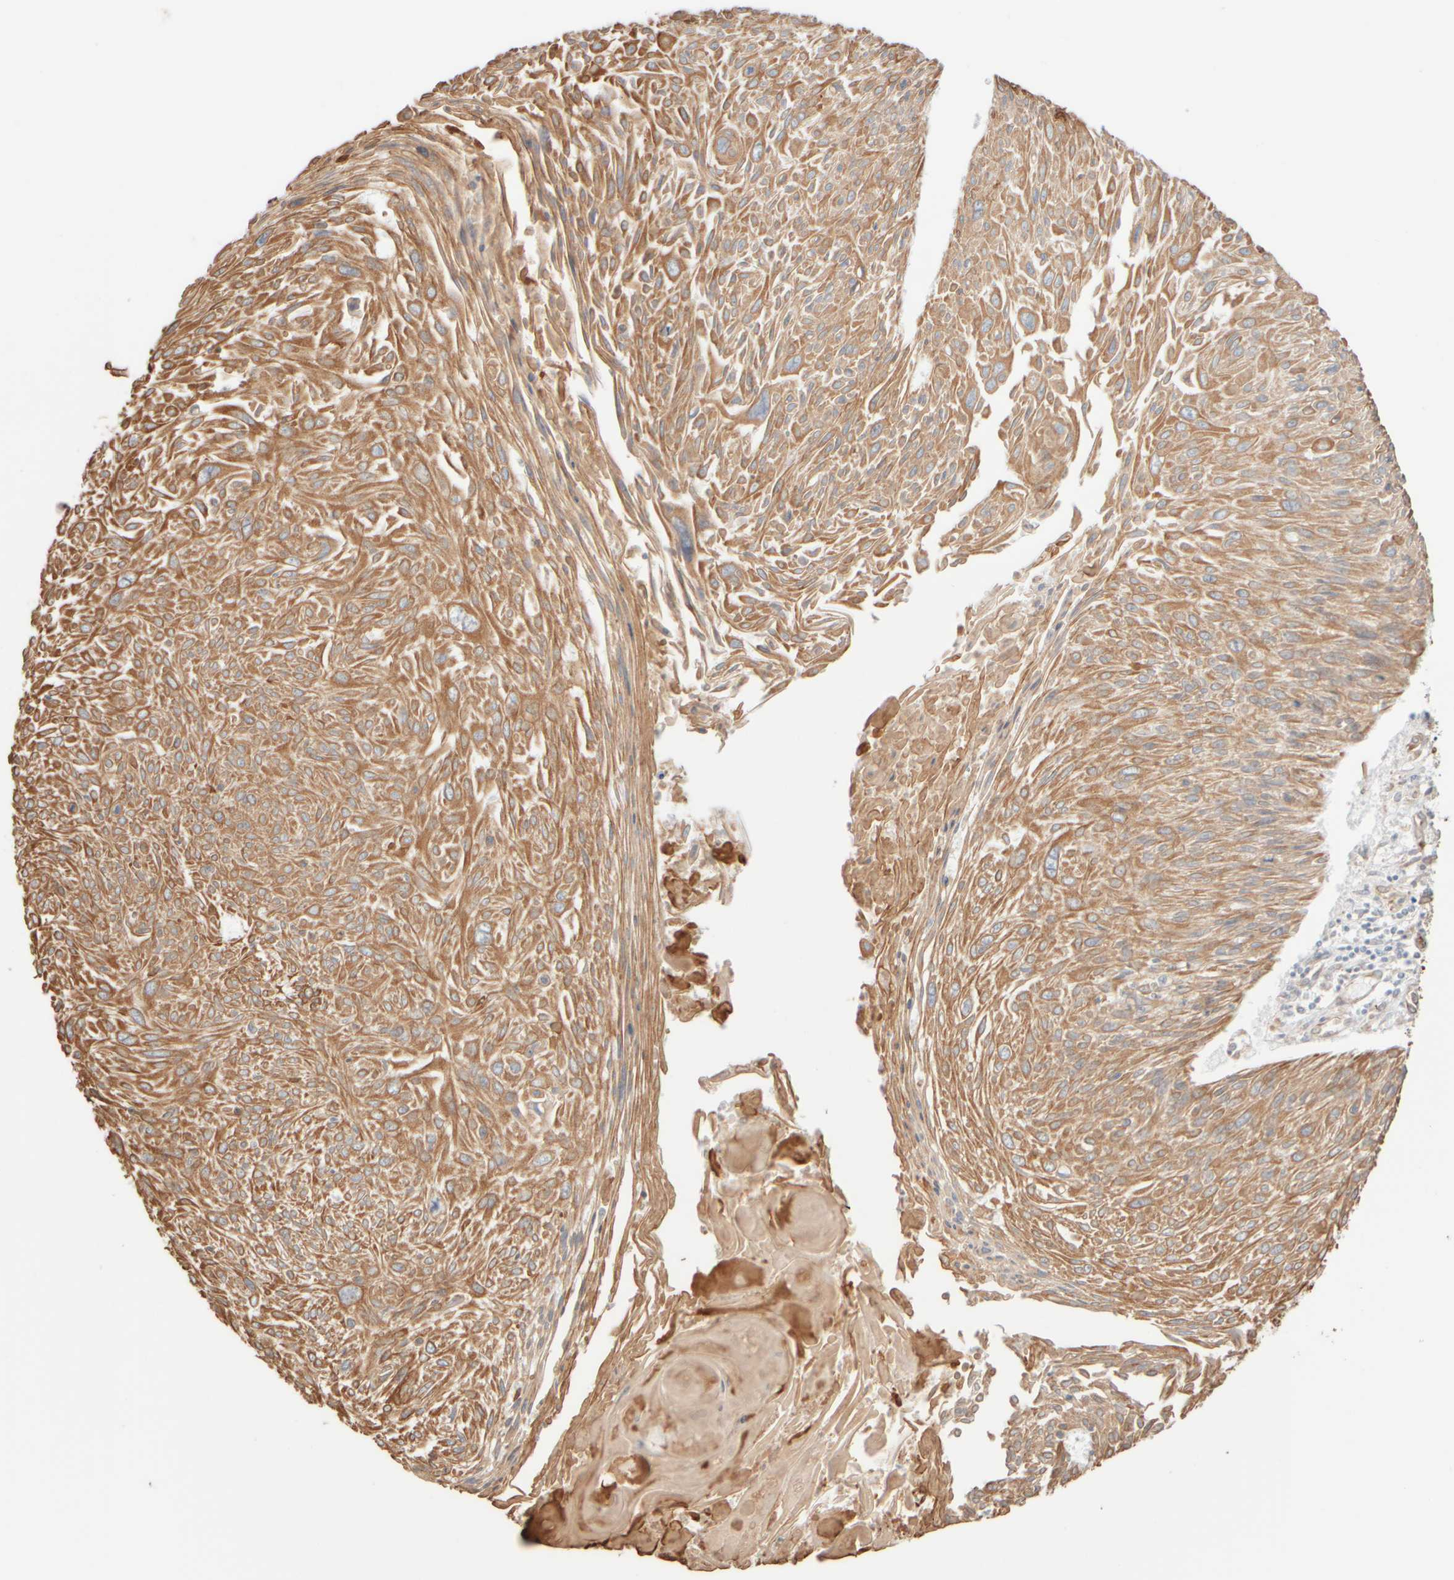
{"staining": {"intensity": "moderate", "quantity": ">75%", "location": "cytoplasmic/membranous"}, "tissue": "cervical cancer", "cell_type": "Tumor cells", "image_type": "cancer", "snomed": [{"axis": "morphology", "description": "Squamous cell carcinoma, NOS"}, {"axis": "topography", "description": "Cervix"}], "caption": "Cervical cancer (squamous cell carcinoma) stained for a protein shows moderate cytoplasmic/membranous positivity in tumor cells. (Brightfield microscopy of DAB IHC at high magnification).", "gene": "KRT15", "patient": {"sex": "female", "age": 51}}